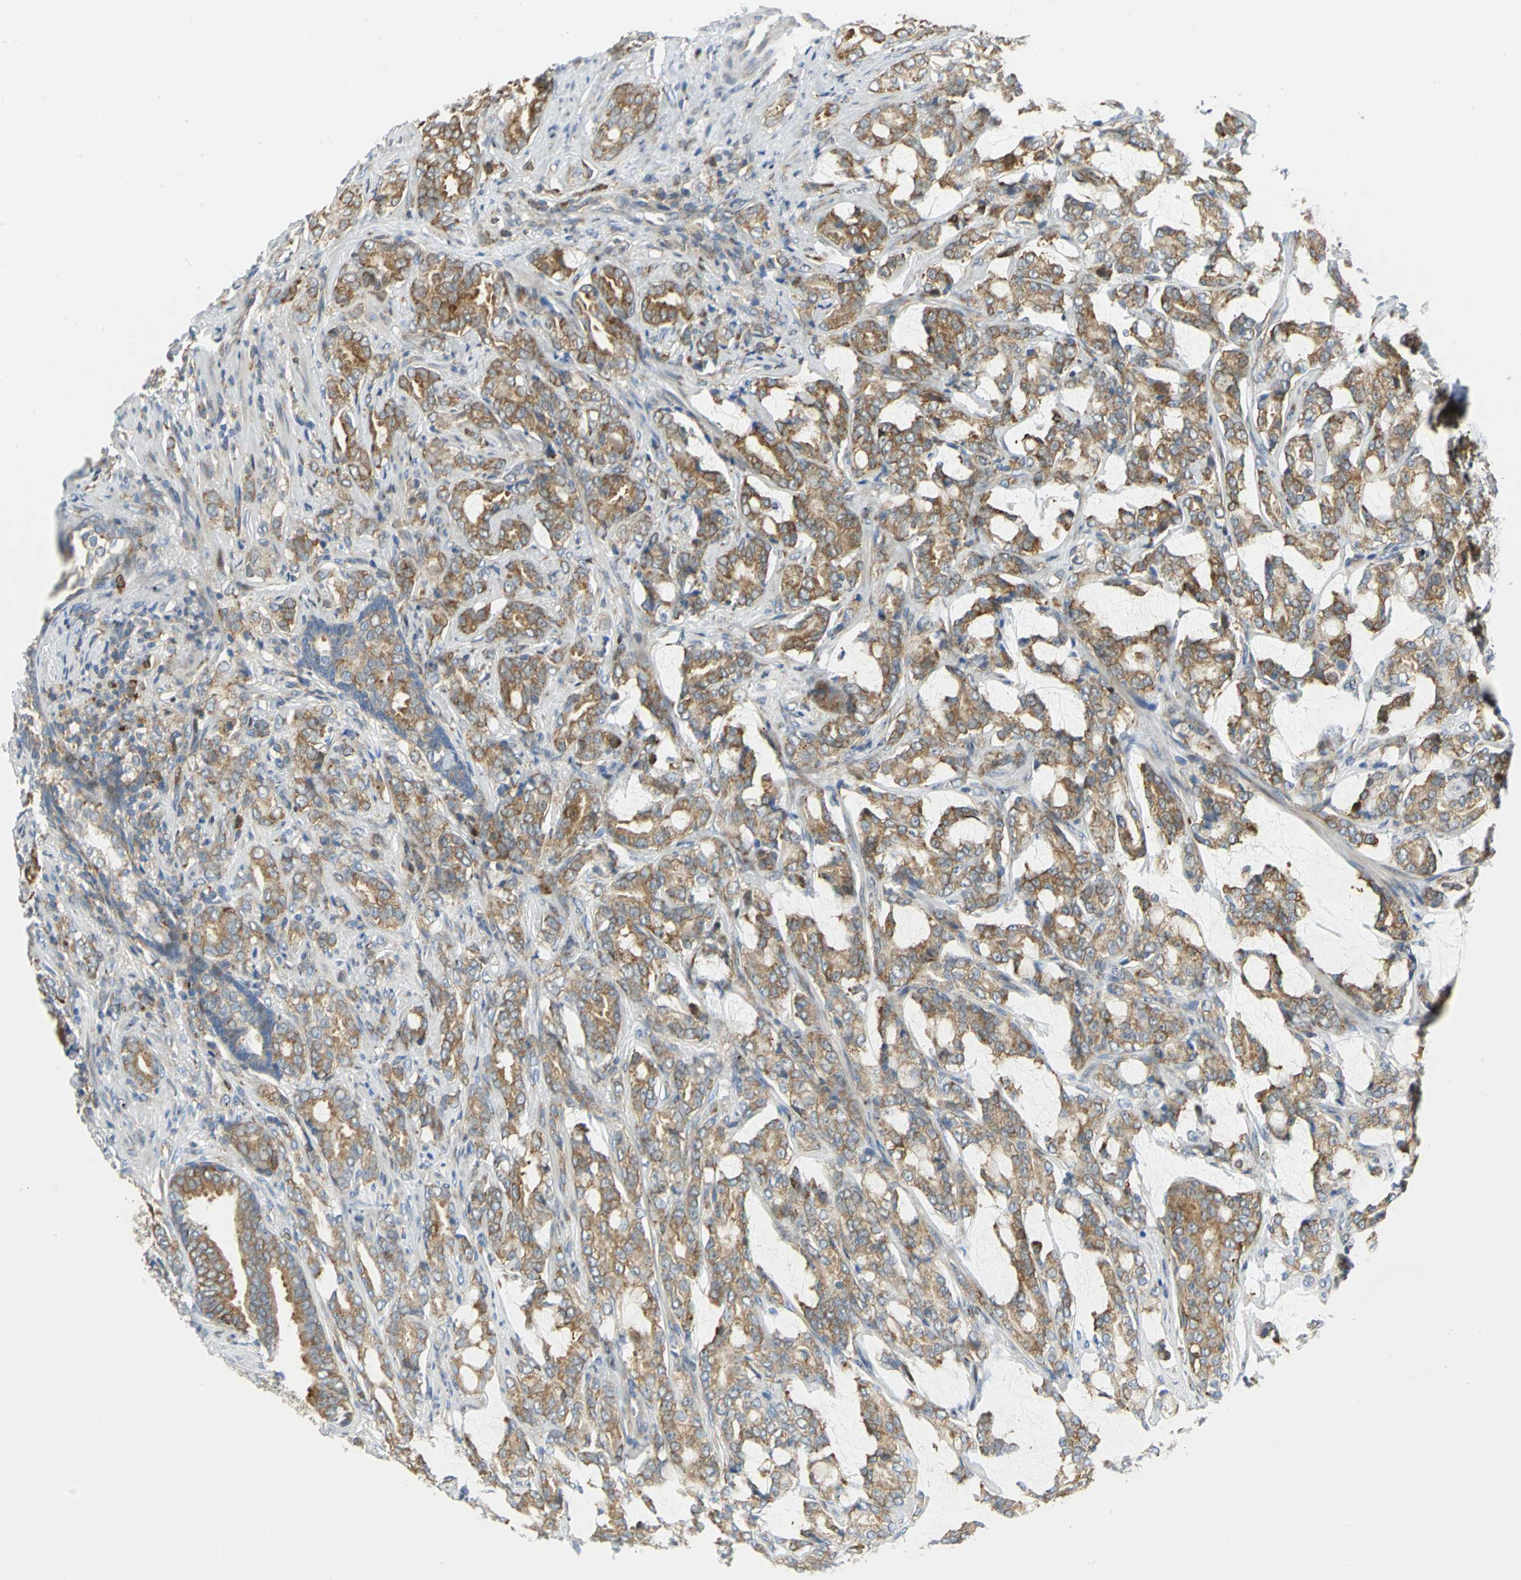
{"staining": {"intensity": "moderate", "quantity": ">75%", "location": "cytoplasmic/membranous"}, "tissue": "prostate cancer", "cell_type": "Tumor cells", "image_type": "cancer", "snomed": [{"axis": "morphology", "description": "Adenocarcinoma, Low grade"}, {"axis": "topography", "description": "Prostate"}], "caption": "Prostate cancer (adenocarcinoma (low-grade)) stained with a brown dye shows moderate cytoplasmic/membranous positive staining in about >75% of tumor cells.", "gene": "YBX1", "patient": {"sex": "male", "age": 58}}